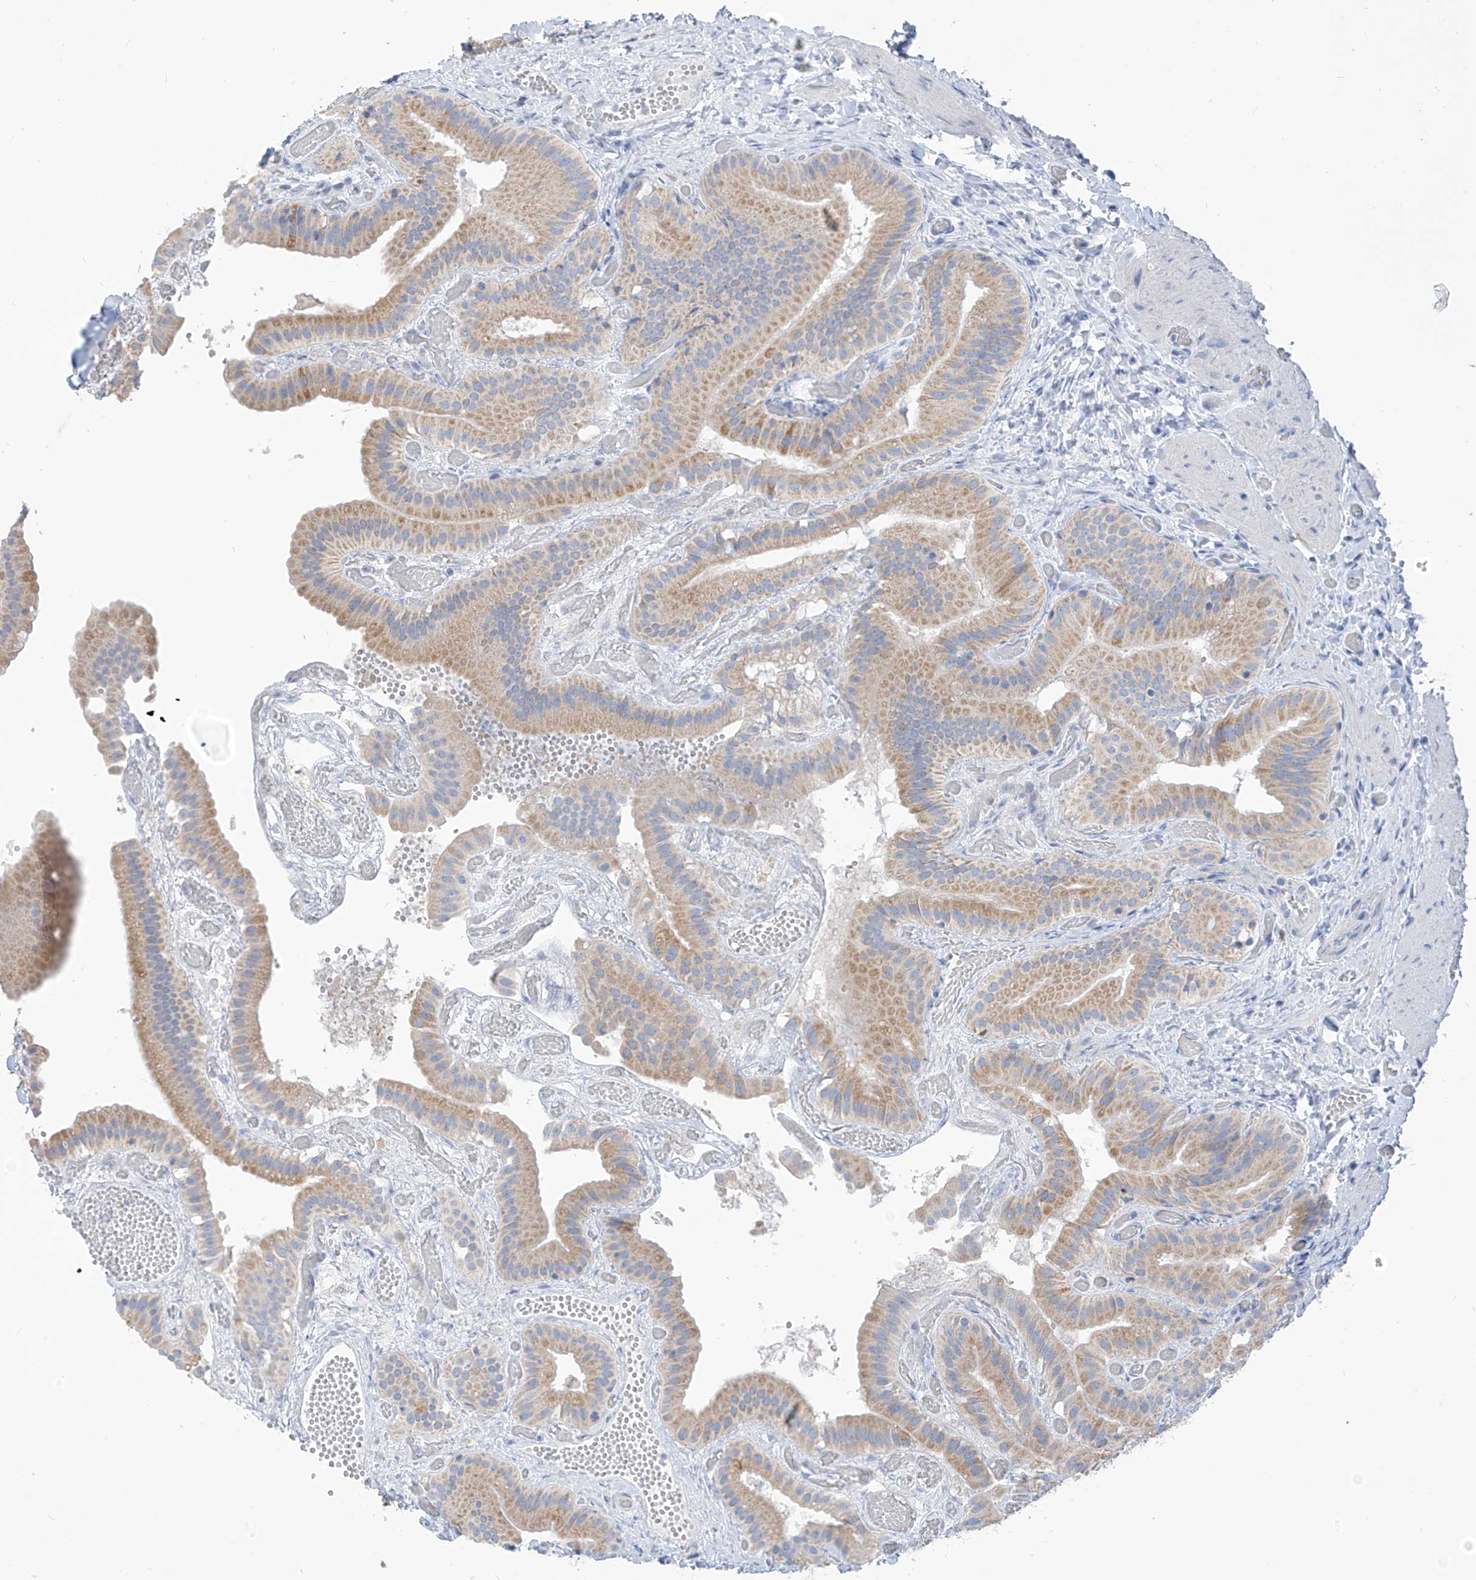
{"staining": {"intensity": "moderate", "quantity": "25%-75%", "location": "cytoplasmic/membranous"}, "tissue": "gallbladder", "cell_type": "Glandular cells", "image_type": "normal", "snomed": [{"axis": "morphology", "description": "Normal tissue, NOS"}, {"axis": "topography", "description": "Gallbladder"}], "caption": "A high-resolution photomicrograph shows IHC staining of normal gallbladder, which demonstrates moderate cytoplasmic/membranous staining in about 25%-75% of glandular cells.", "gene": "ZNF404", "patient": {"sex": "female", "age": 64}}